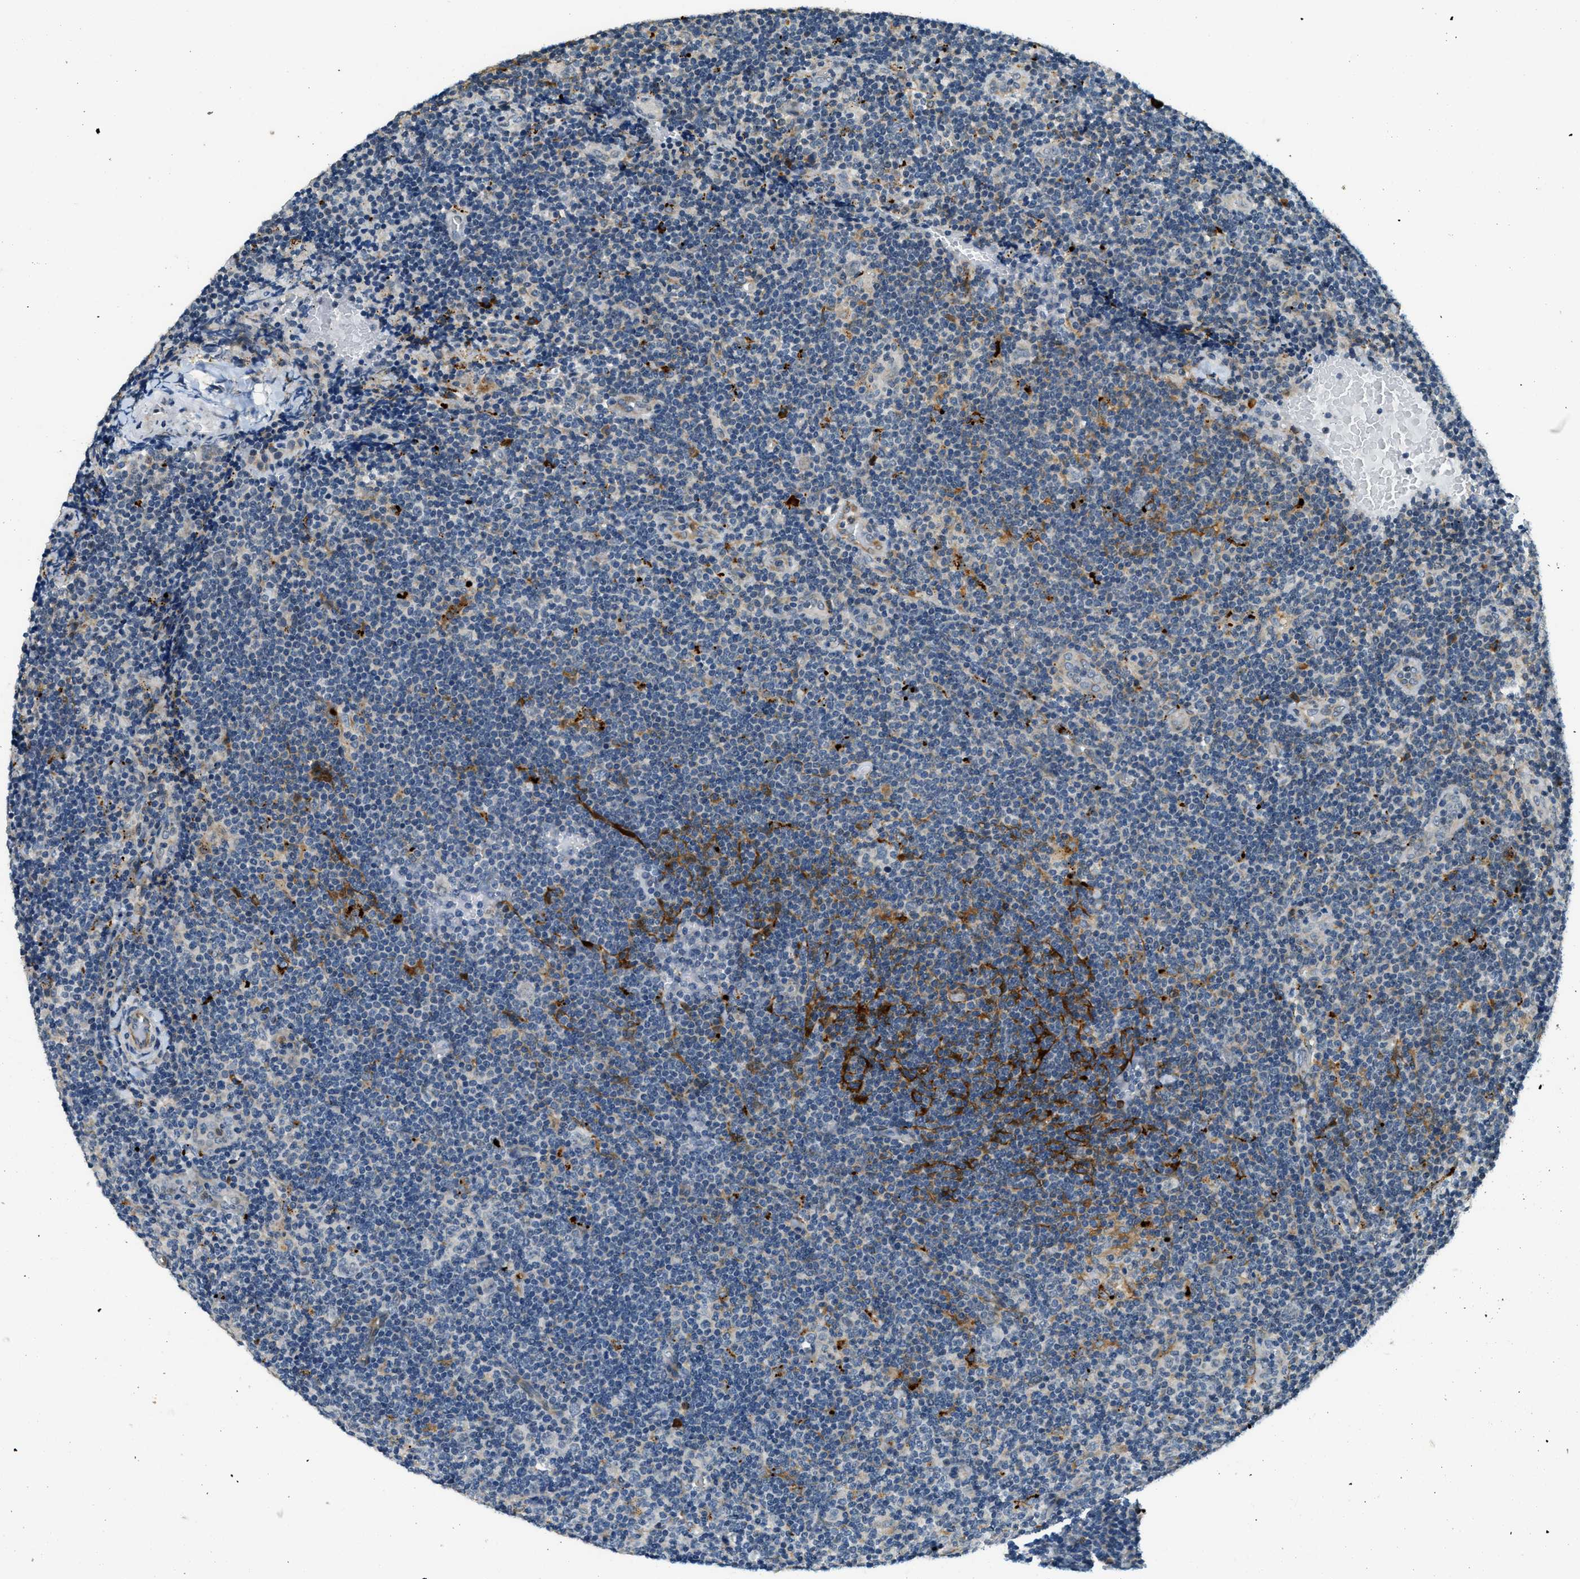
{"staining": {"intensity": "negative", "quantity": "none", "location": "none"}, "tissue": "lymphoma", "cell_type": "Tumor cells", "image_type": "cancer", "snomed": [{"axis": "morphology", "description": "Hodgkin's disease, NOS"}, {"axis": "topography", "description": "Lymph node"}], "caption": "Tumor cells show no significant staining in Hodgkin's disease.", "gene": "HERC2", "patient": {"sex": "female", "age": 57}}